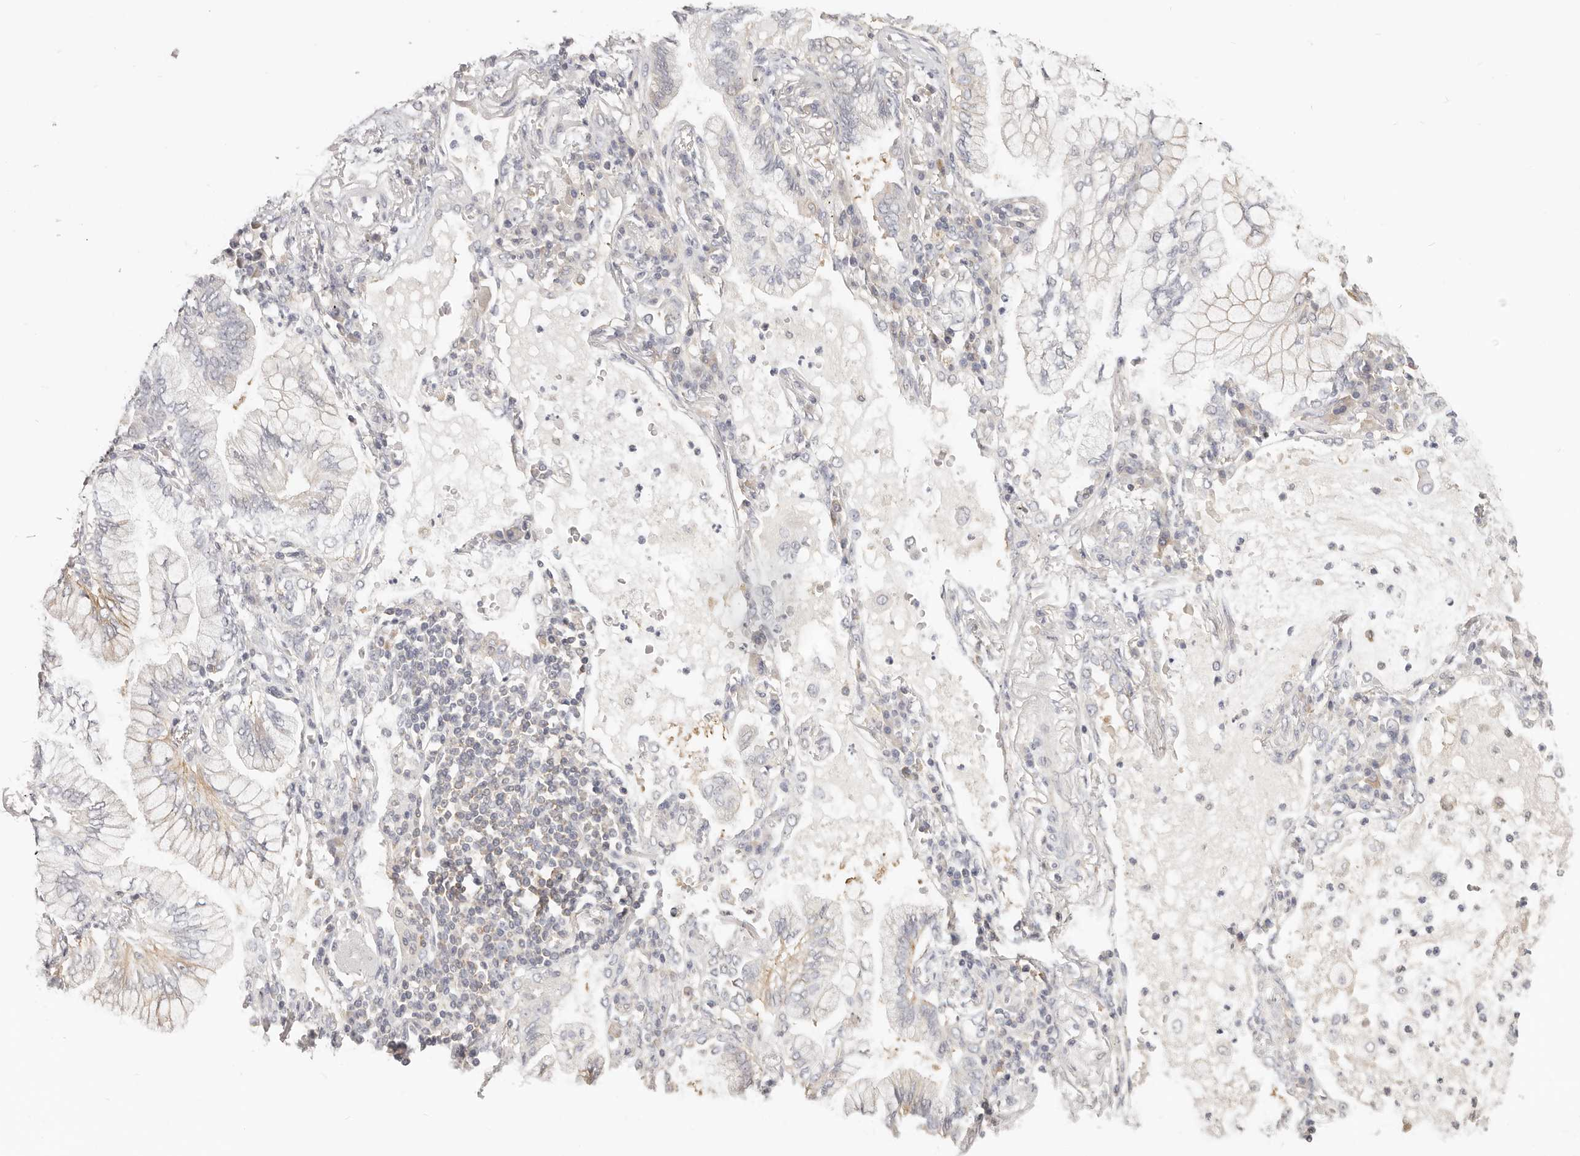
{"staining": {"intensity": "negative", "quantity": "none", "location": "none"}, "tissue": "lung cancer", "cell_type": "Tumor cells", "image_type": "cancer", "snomed": [{"axis": "morphology", "description": "Adenocarcinoma, NOS"}, {"axis": "topography", "description": "Lung"}], "caption": "Tumor cells are negative for protein expression in human lung cancer (adenocarcinoma).", "gene": "DTNBP1", "patient": {"sex": "female", "age": 70}}